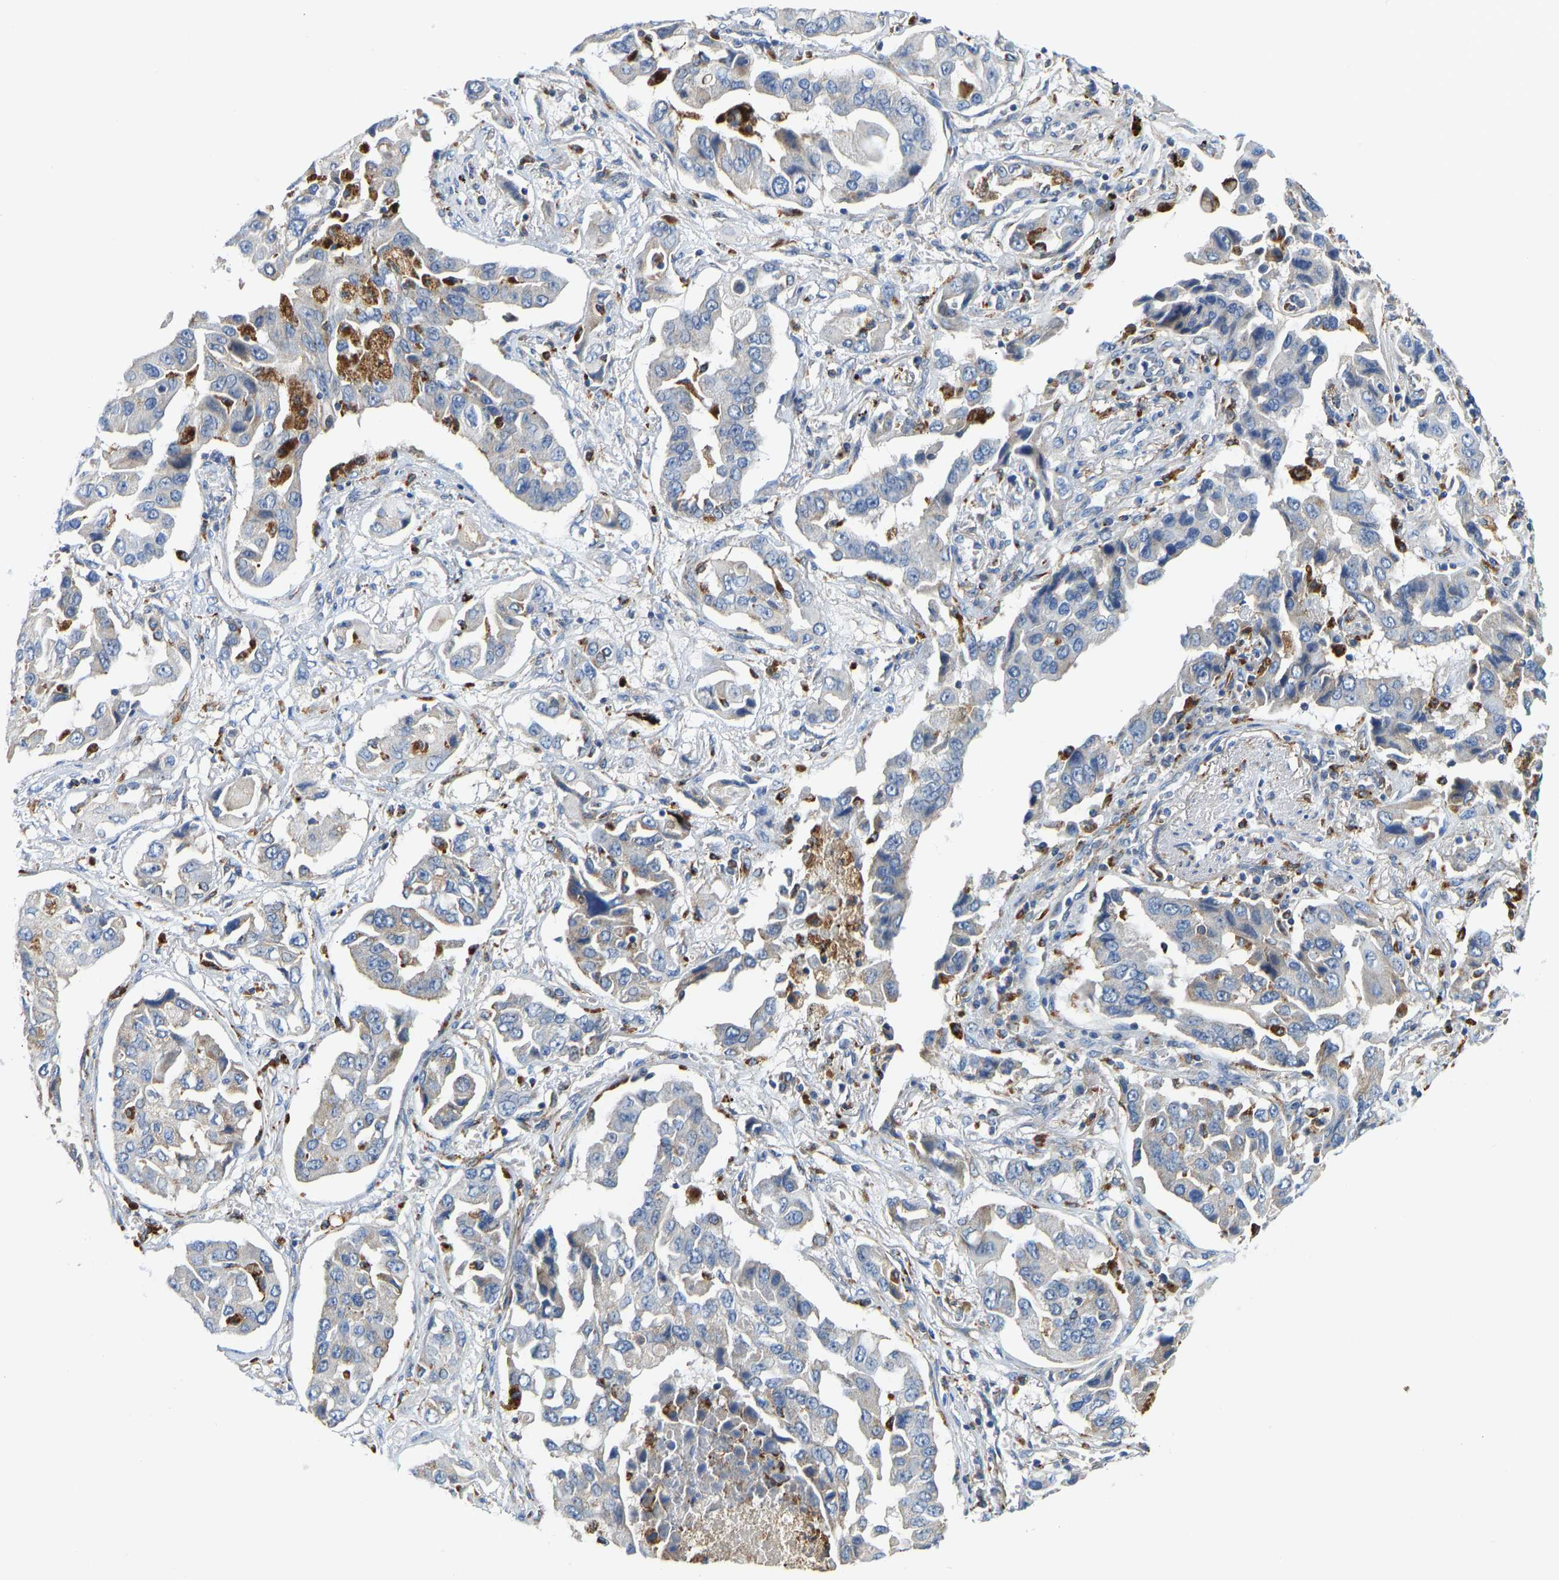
{"staining": {"intensity": "negative", "quantity": "none", "location": "none"}, "tissue": "lung cancer", "cell_type": "Tumor cells", "image_type": "cancer", "snomed": [{"axis": "morphology", "description": "Adenocarcinoma, NOS"}, {"axis": "topography", "description": "Lung"}], "caption": "Immunohistochemistry histopathology image of human lung cancer (adenocarcinoma) stained for a protein (brown), which exhibits no staining in tumor cells.", "gene": "ATP6V1E1", "patient": {"sex": "female", "age": 65}}